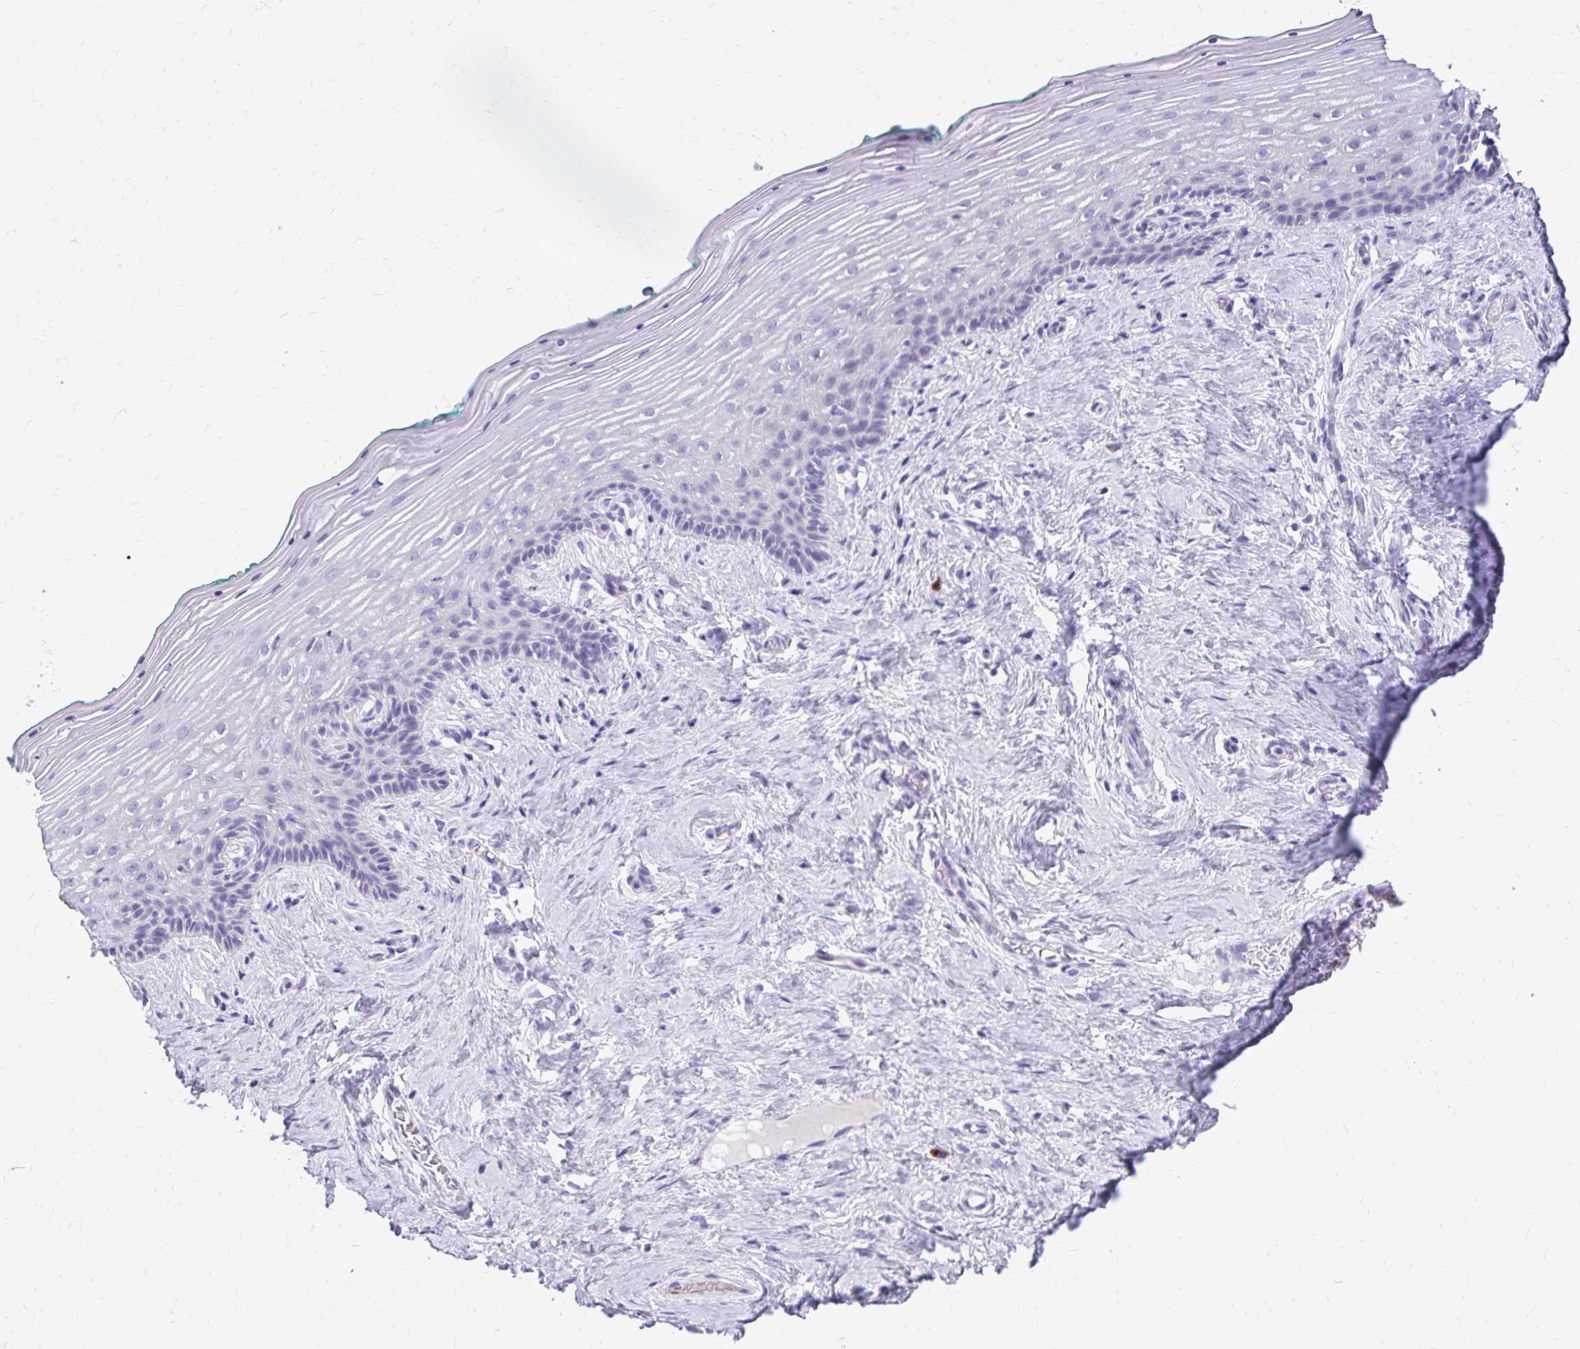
{"staining": {"intensity": "negative", "quantity": "none", "location": "none"}, "tissue": "vagina", "cell_type": "Squamous epithelial cells", "image_type": "normal", "snomed": [{"axis": "morphology", "description": "Normal tissue, NOS"}, {"axis": "topography", "description": "Vagina"}], "caption": "This is an immunohistochemistry (IHC) histopathology image of benign vagina. There is no positivity in squamous epithelial cells.", "gene": "SATL1", "patient": {"sex": "female", "age": 45}}